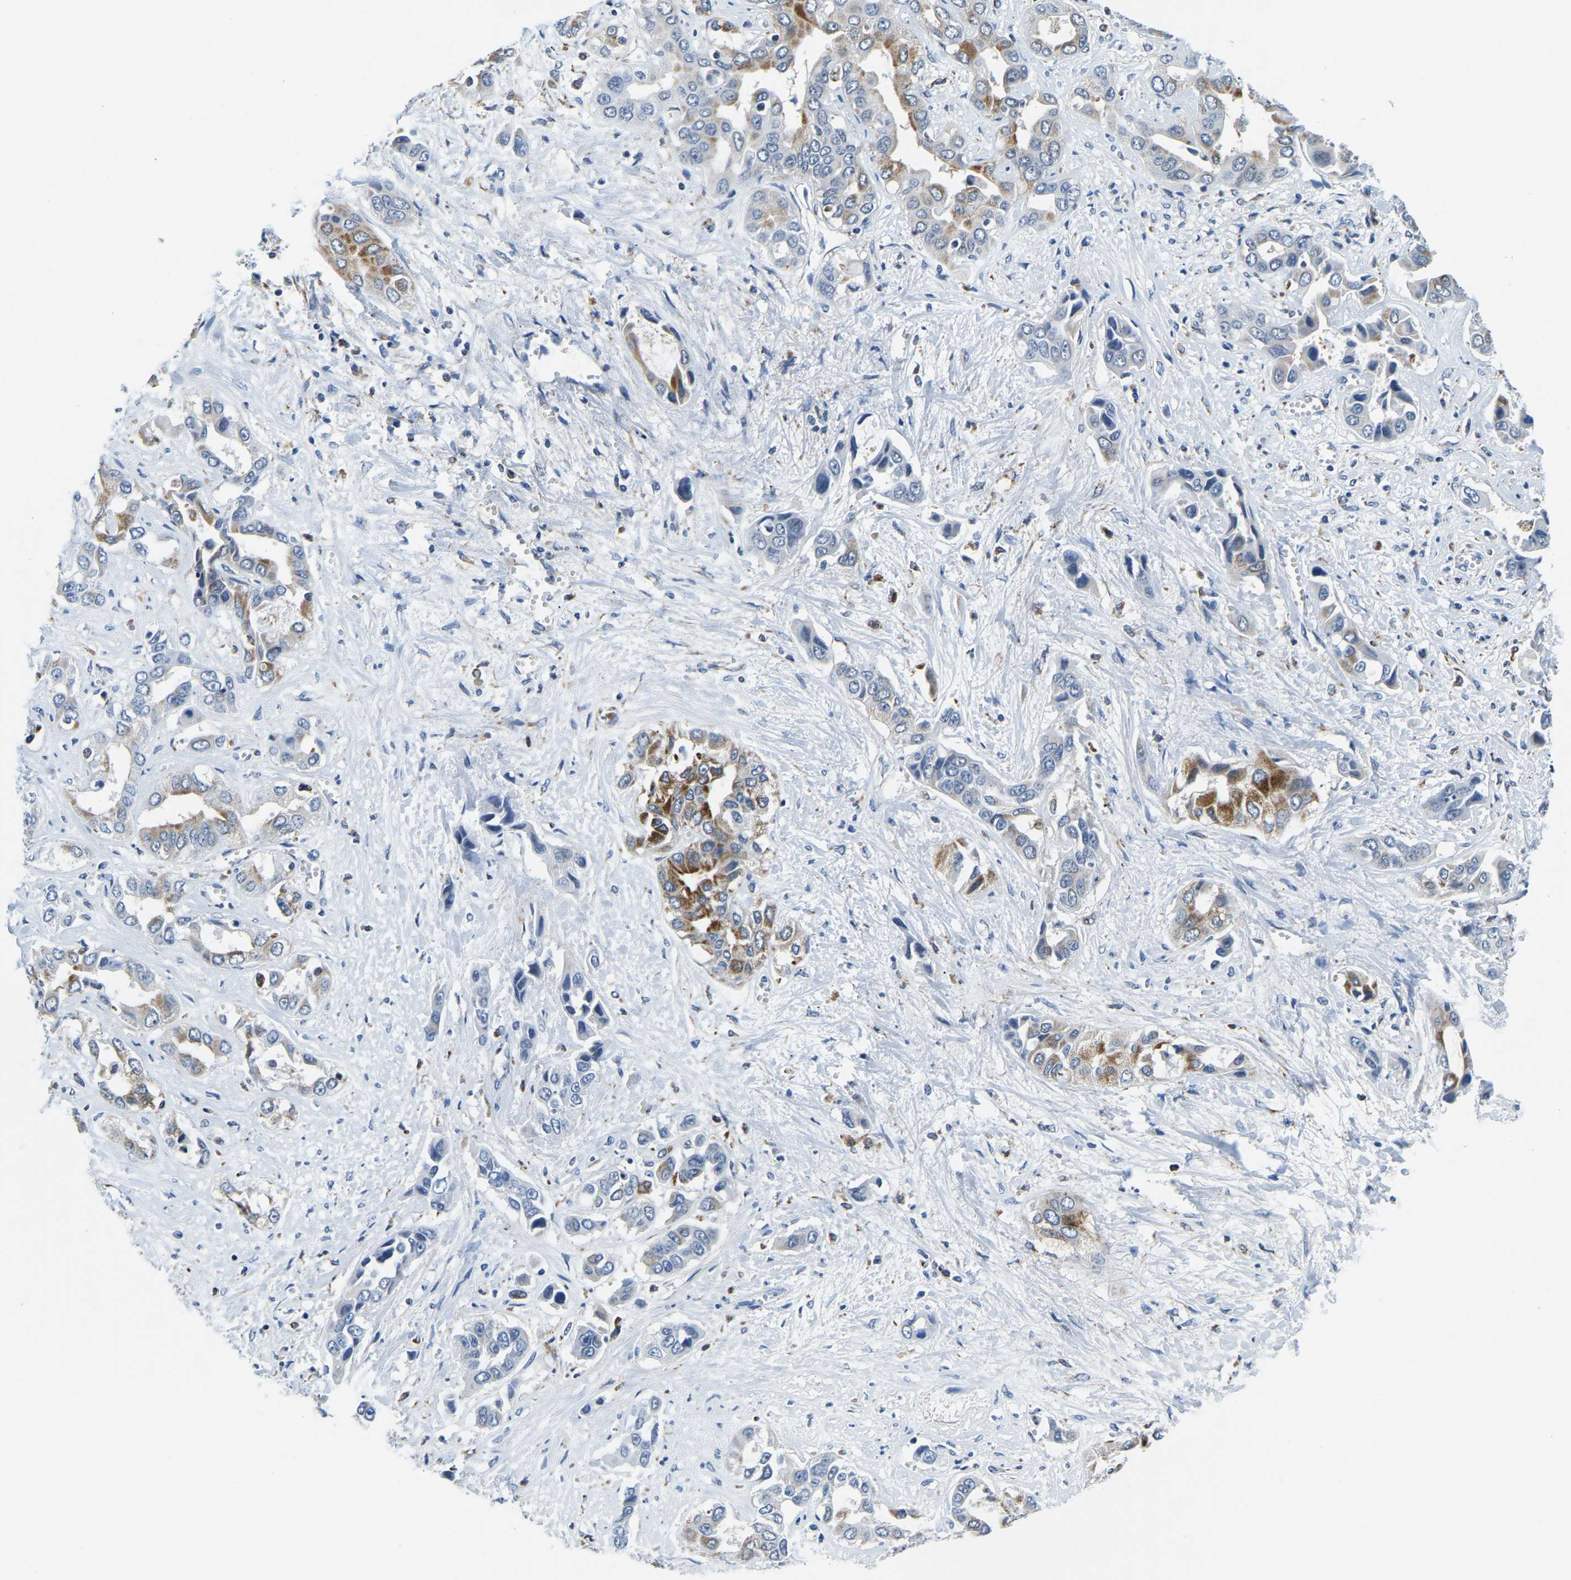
{"staining": {"intensity": "moderate", "quantity": "25%-75%", "location": "cytoplasmic/membranous"}, "tissue": "liver cancer", "cell_type": "Tumor cells", "image_type": "cancer", "snomed": [{"axis": "morphology", "description": "Cholangiocarcinoma"}, {"axis": "topography", "description": "Liver"}], "caption": "Moderate cytoplasmic/membranous positivity is seen in approximately 25%-75% of tumor cells in liver cancer (cholangiocarcinoma).", "gene": "BNIP3L", "patient": {"sex": "female", "age": 52}}